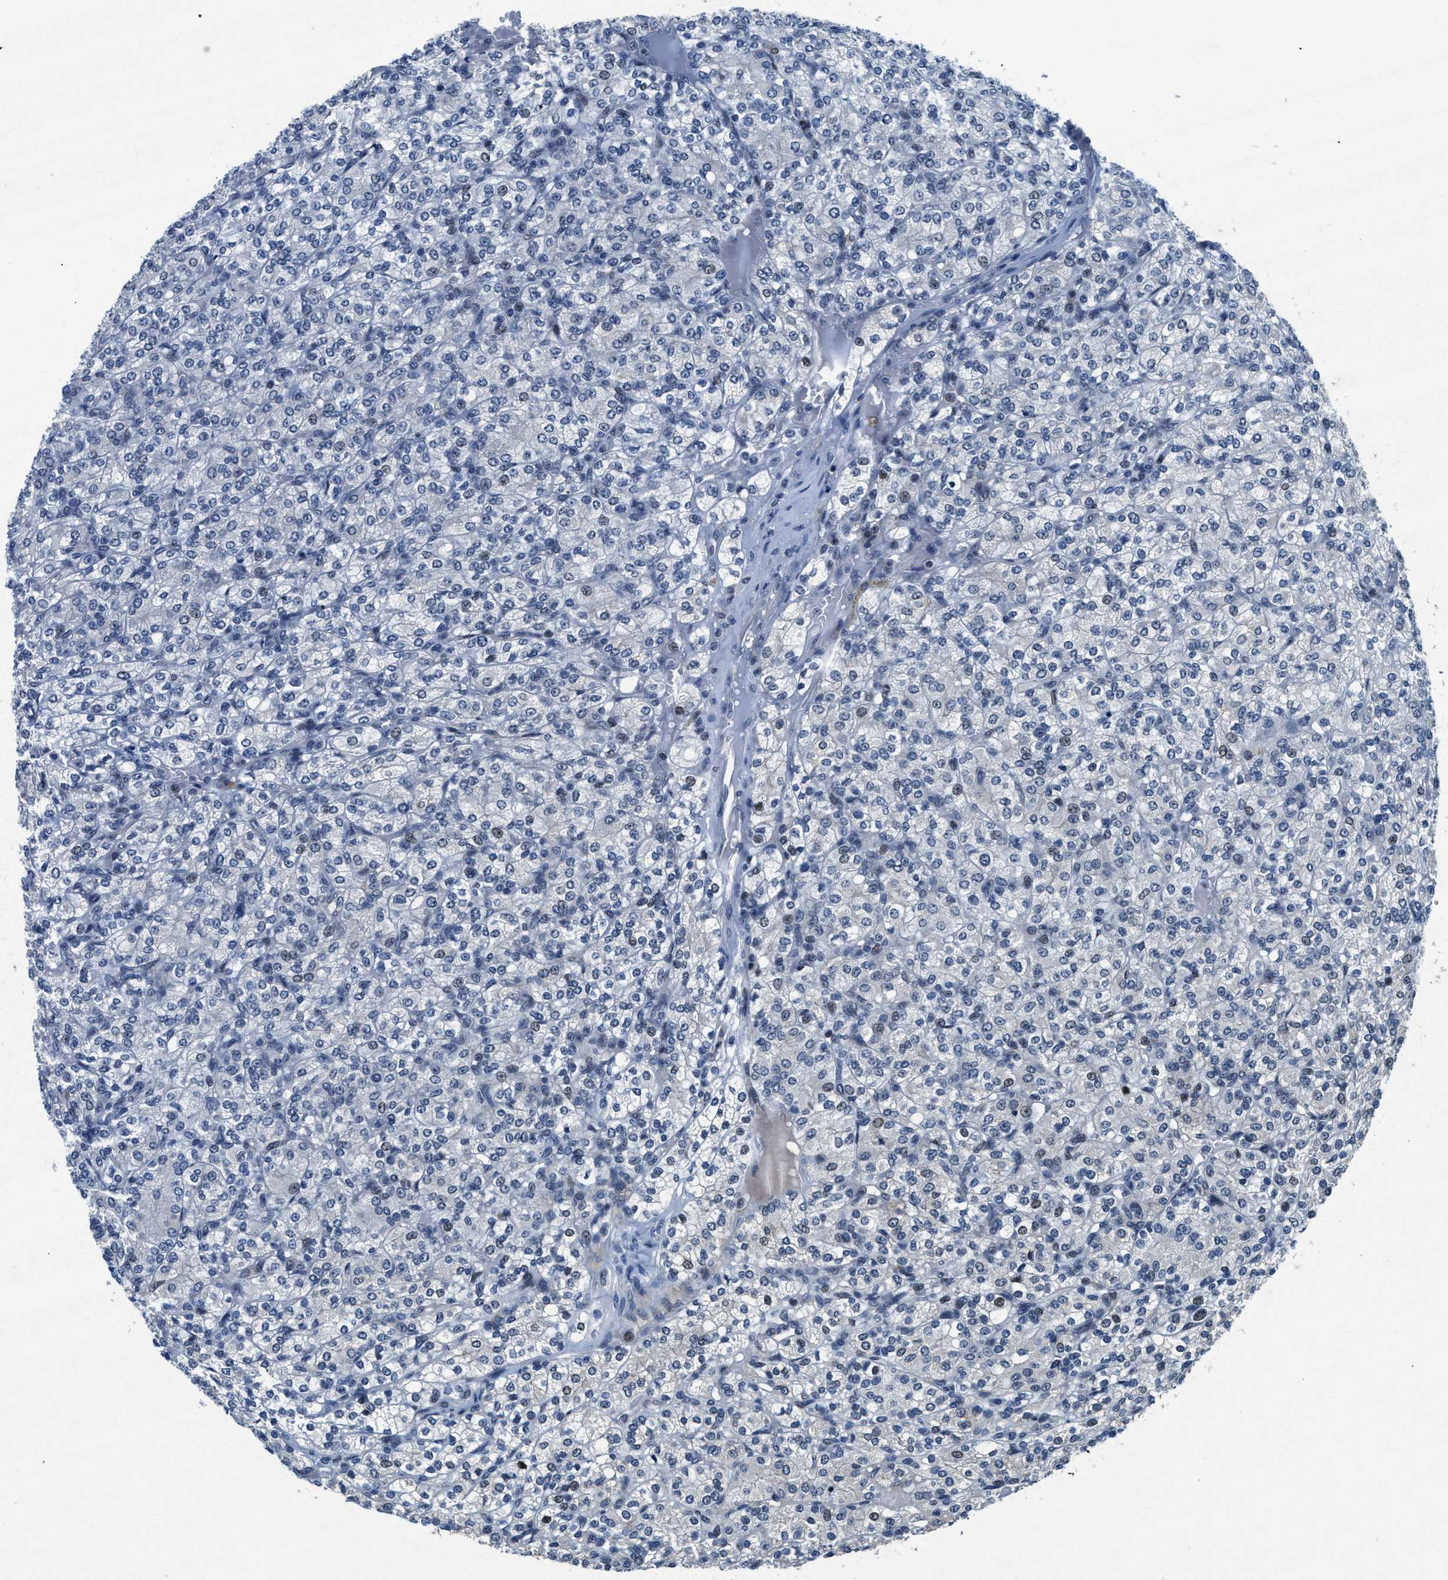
{"staining": {"intensity": "negative", "quantity": "none", "location": "none"}, "tissue": "renal cancer", "cell_type": "Tumor cells", "image_type": "cancer", "snomed": [{"axis": "morphology", "description": "Adenocarcinoma, NOS"}, {"axis": "topography", "description": "Kidney"}], "caption": "Protein analysis of renal cancer exhibits no significant expression in tumor cells.", "gene": "PHLDA1", "patient": {"sex": "male", "age": 77}}